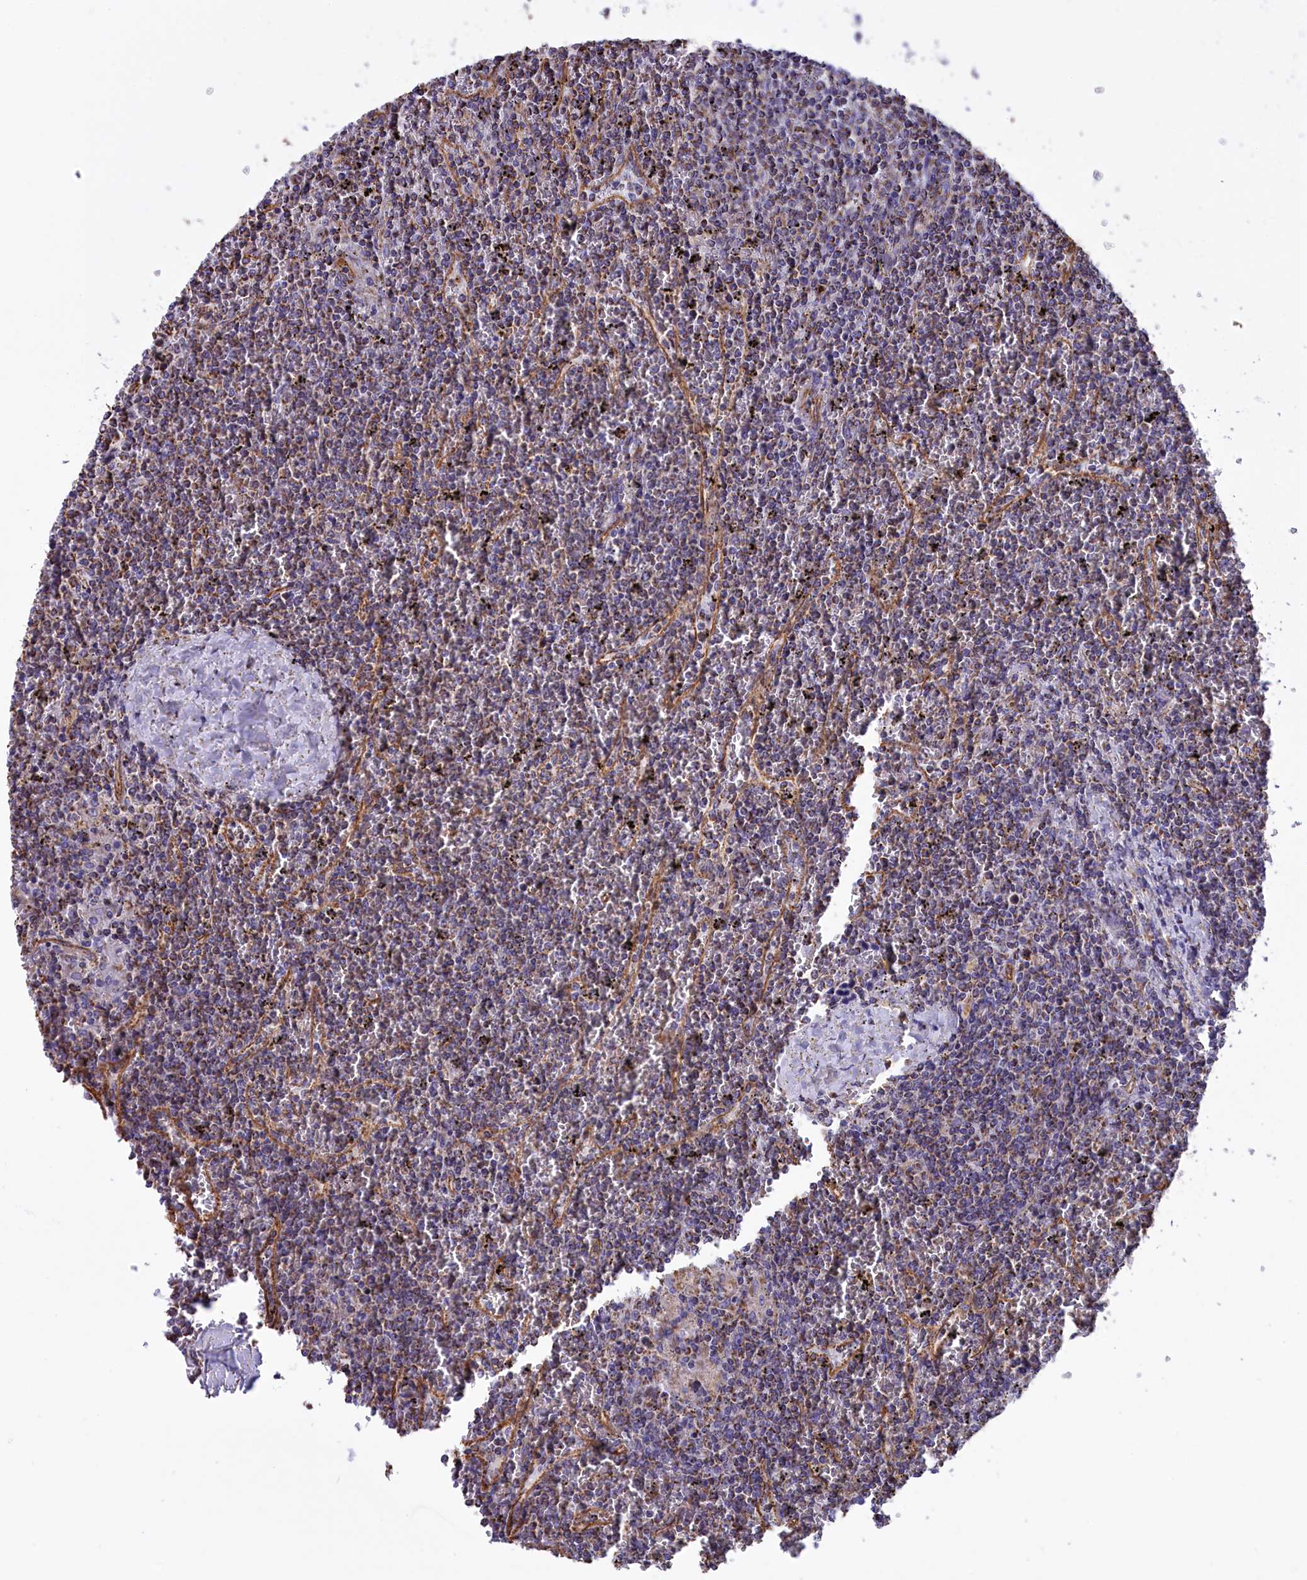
{"staining": {"intensity": "negative", "quantity": "none", "location": "none"}, "tissue": "lymphoma", "cell_type": "Tumor cells", "image_type": "cancer", "snomed": [{"axis": "morphology", "description": "Malignant lymphoma, non-Hodgkin's type, Low grade"}, {"axis": "topography", "description": "Spleen"}], "caption": "An image of human malignant lymphoma, non-Hodgkin's type (low-grade) is negative for staining in tumor cells.", "gene": "GATB", "patient": {"sex": "female", "age": 19}}